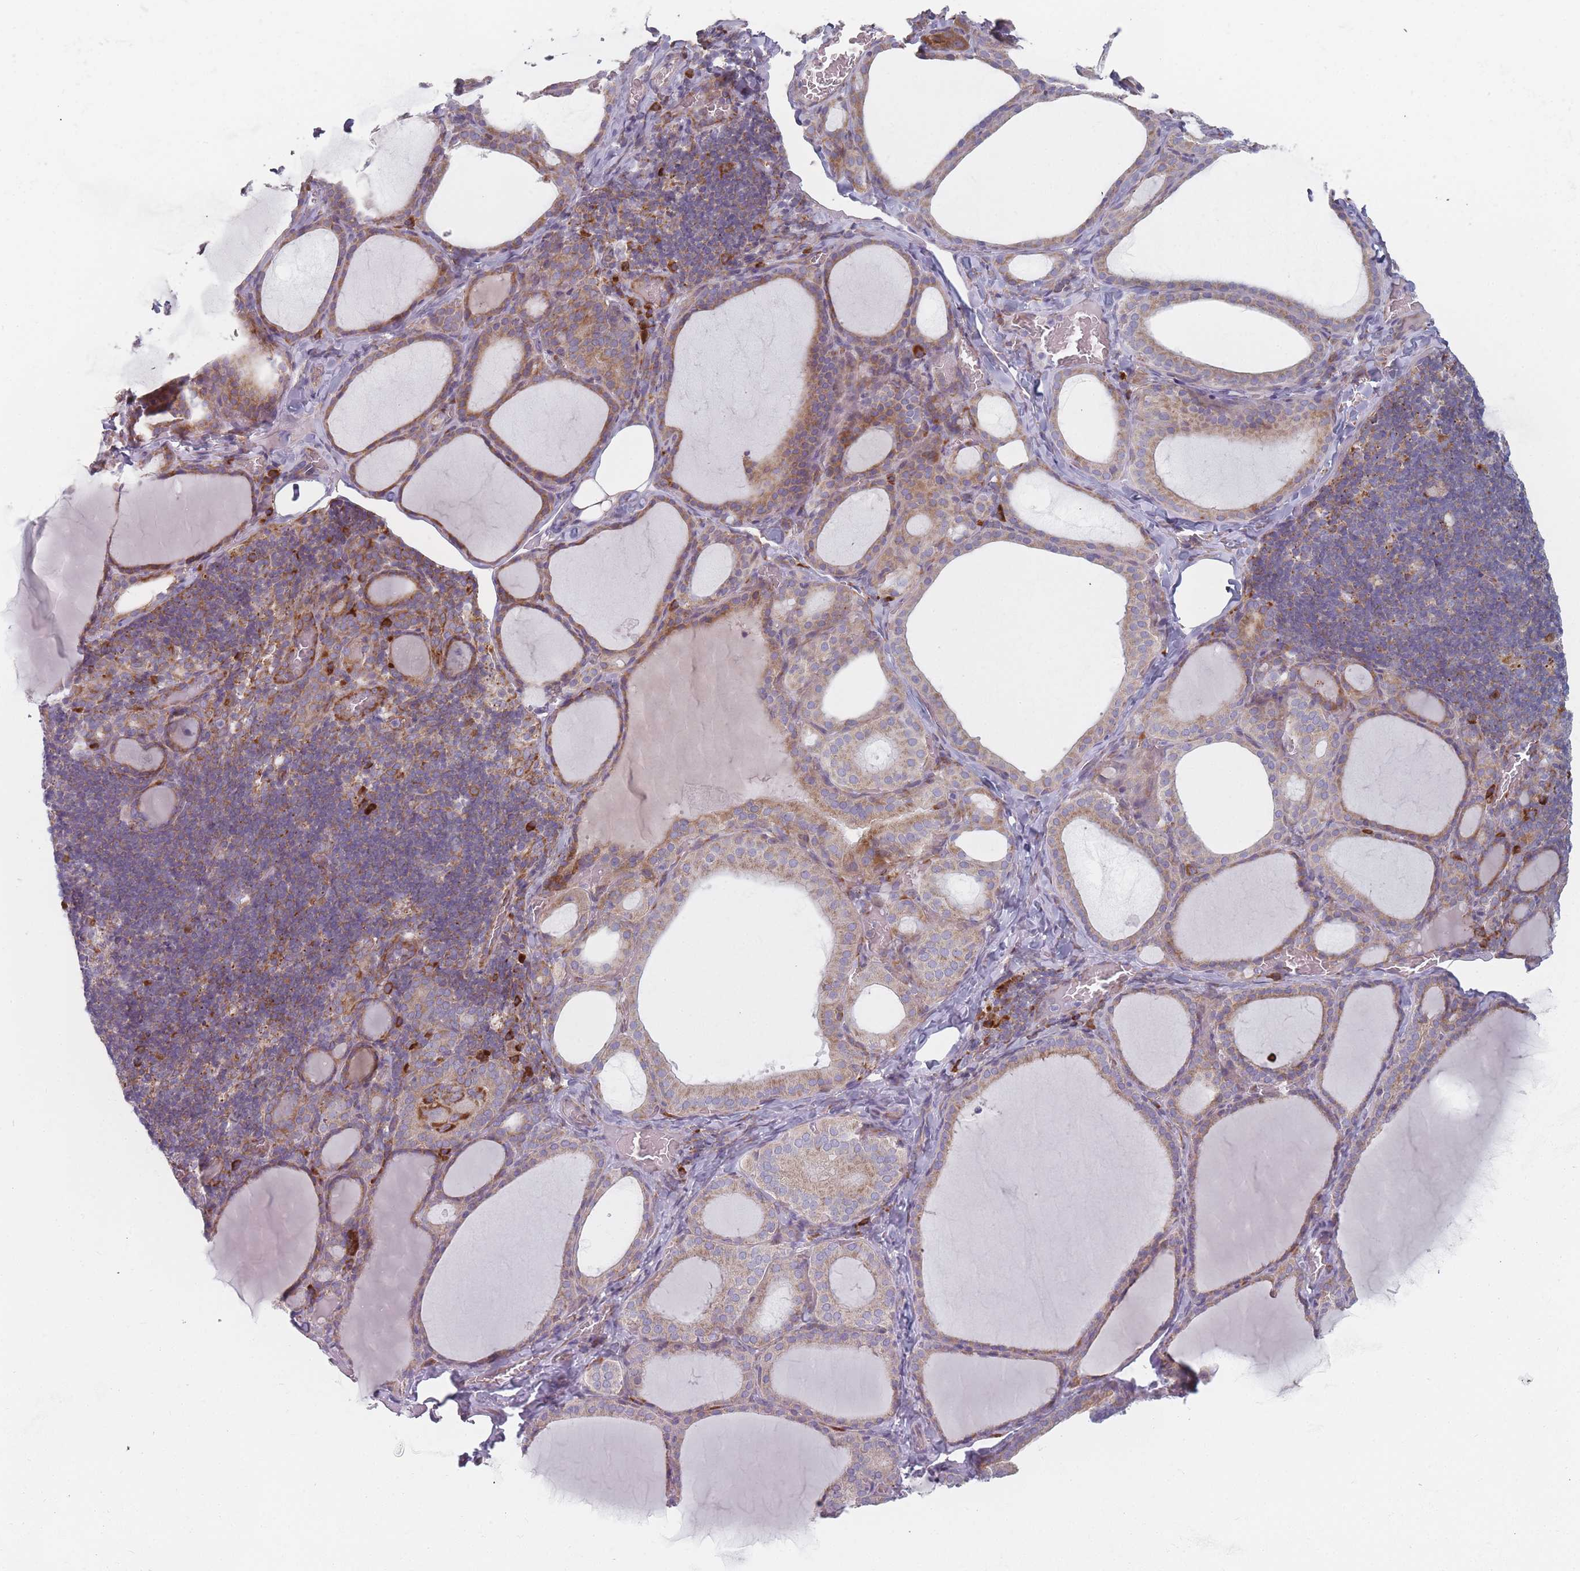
{"staining": {"intensity": "weak", "quantity": ">75%", "location": "cytoplasmic/membranous"}, "tissue": "thyroid gland", "cell_type": "Glandular cells", "image_type": "normal", "snomed": [{"axis": "morphology", "description": "Normal tissue, NOS"}, {"axis": "topography", "description": "Thyroid gland"}], "caption": "High-power microscopy captured an immunohistochemistry micrograph of unremarkable thyroid gland, revealing weak cytoplasmic/membranous positivity in approximately >75% of glandular cells.", "gene": "CACNG5", "patient": {"sex": "female", "age": 39}}